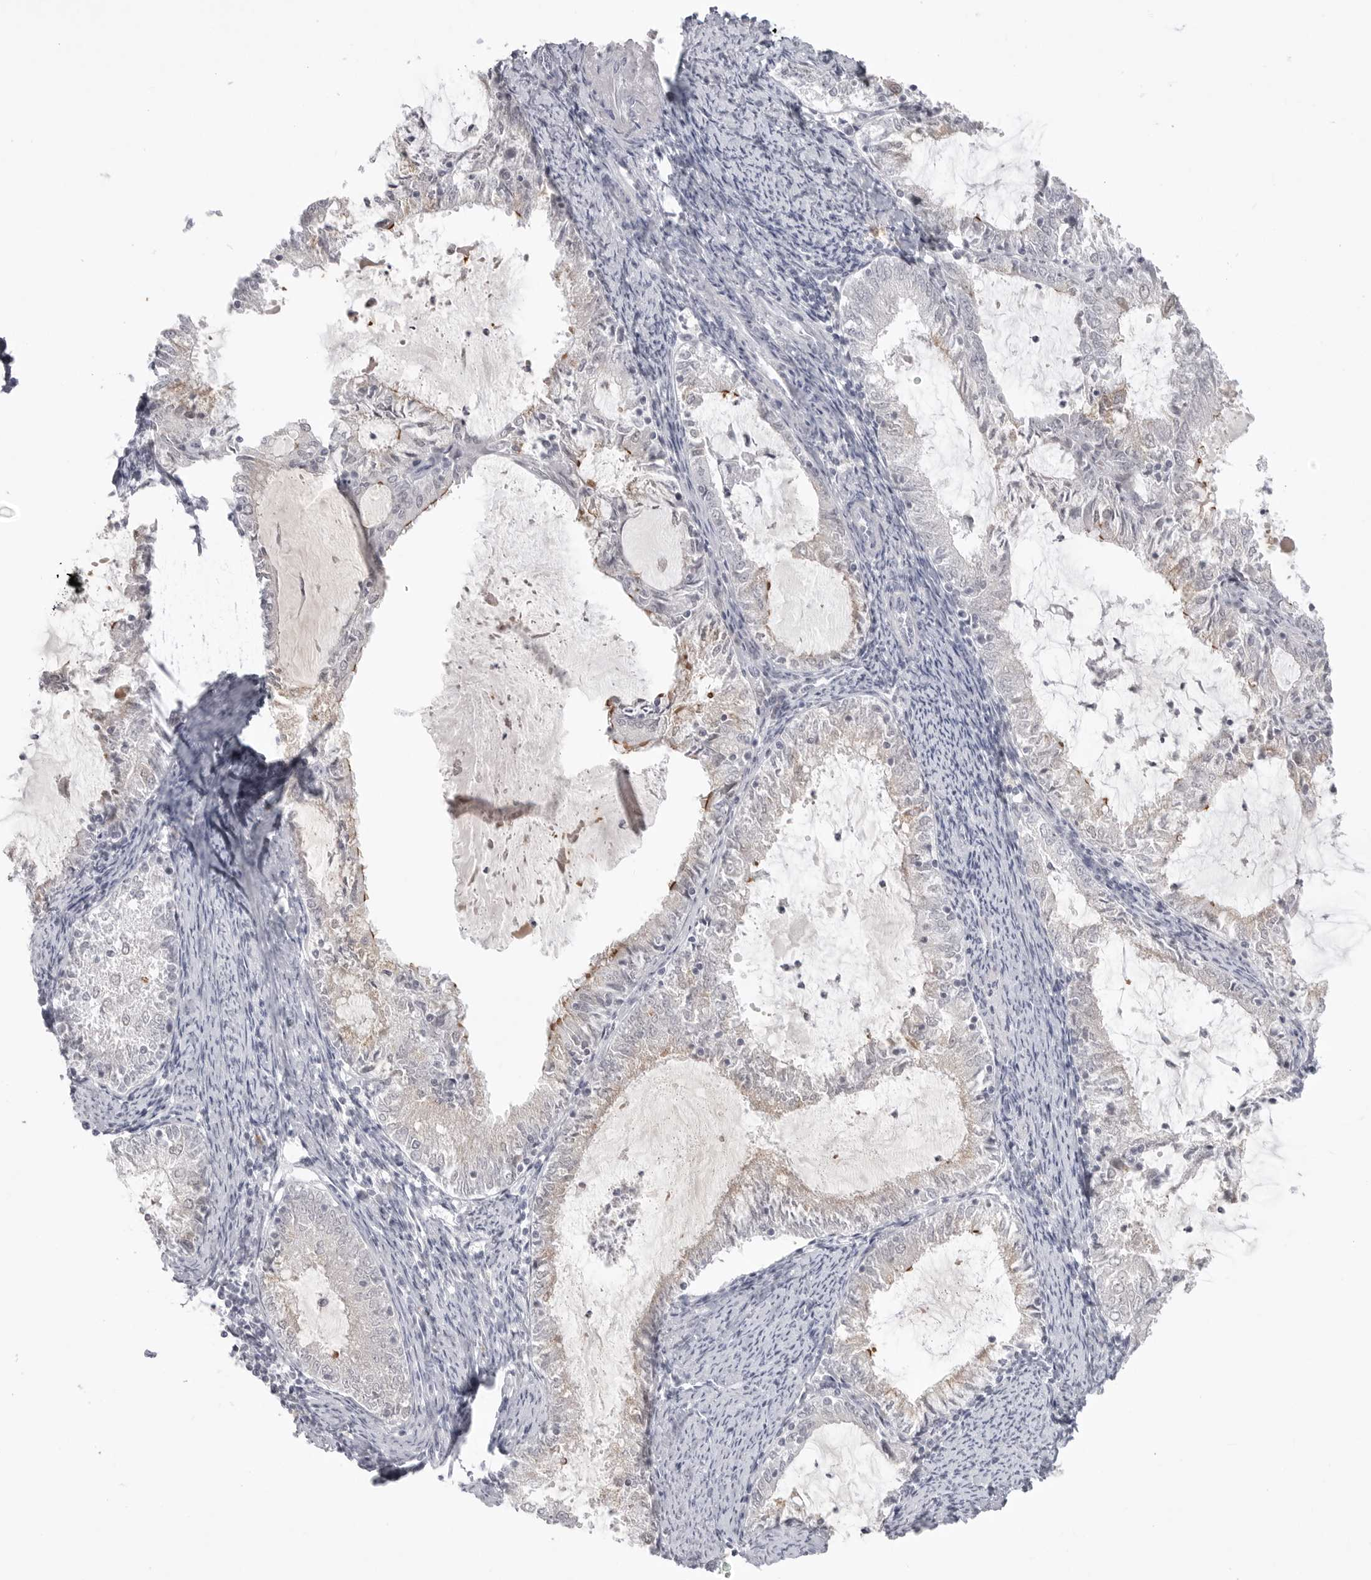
{"staining": {"intensity": "moderate", "quantity": "<25%", "location": "cytoplasmic/membranous"}, "tissue": "endometrial cancer", "cell_type": "Tumor cells", "image_type": "cancer", "snomed": [{"axis": "morphology", "description": "Adenocarcinoma, NOS"}, {"axis": "topography", "description": "Endometrium"}], "caption": "There is low levels of moderate cytoplasmic/membranous positivity in tumor cells of endometrial cancer, as demonstrated by immunohistochemical staining (brown color).", "gene": "TCTN3", "patient": {"sex": "female", "age": 57}}